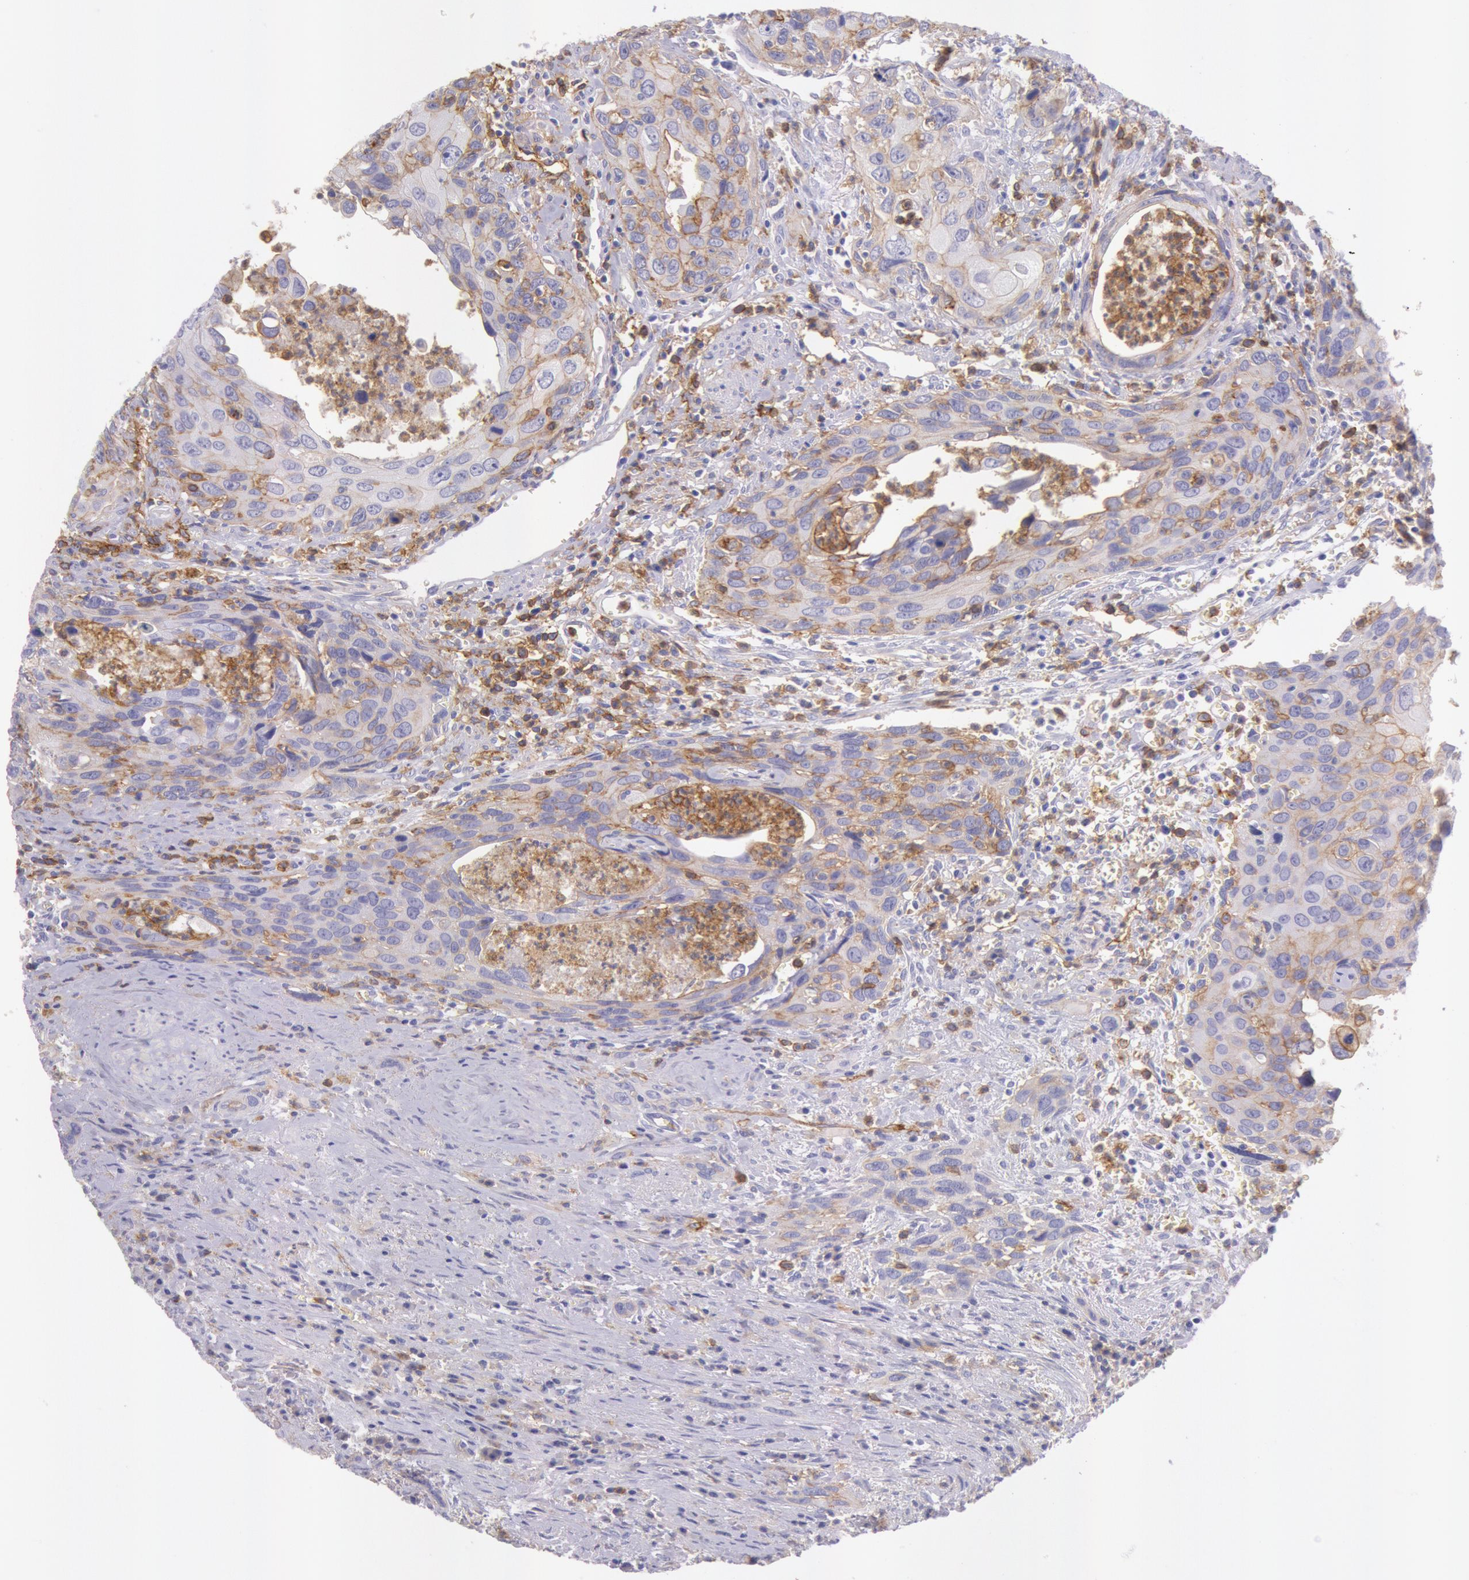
{"staining": {"intensity": "weak", "quantity": "<25%", "location": "cytoplasmic/membranous"}, "tissue": "urothelial cancer", "cell_type": "Tumor cells", "image_type": "cancer", "snomed": [{"axis": "morphology", "description": "Urothelial carcinoma, High grade"}, {"axis": "topography", "description": "Urinary bladder"}], "caption": "IHC histopathology image of neoplastic tissue: human urothelial cancer stained with DAB displays no significant protein staining in tumor cells.", "gene": "LYN", "patient": {"sex": "male", "age": 71}}